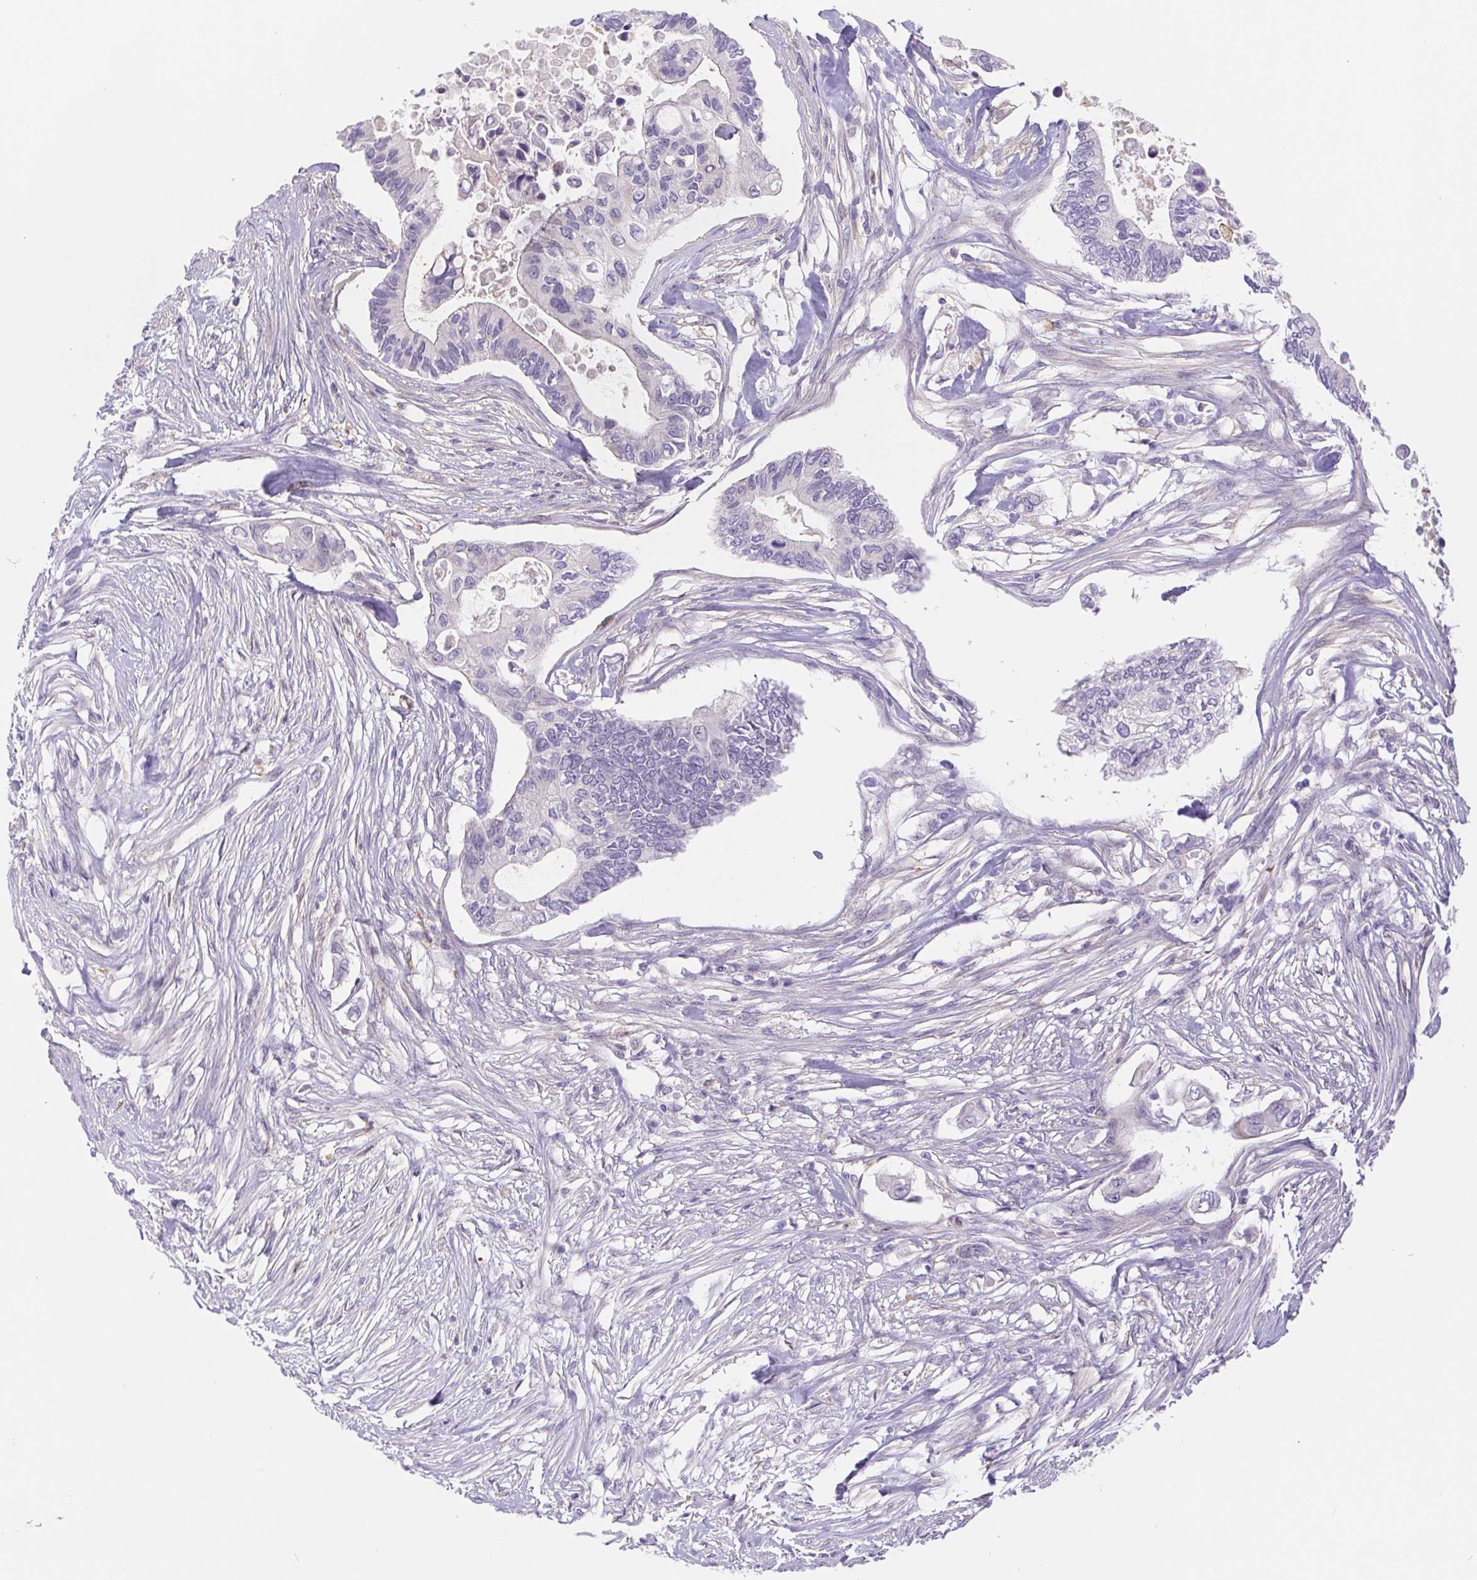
{"staining": {"intensity": "negative", "quantity": "none", "location": "none"}, "tissue": "pancreatic cancer", "cell_type": "Tumor cells", "image_type": "cancer", "snomed": [{"axis": "morphology", "description": "Adenocarcinoma, NOS"}, {"axis": "topography", "description": "Pancreas"}], "caption": "Immunohistochemical staining of adenocarcinoma (pancreatic) reveals no significant expression in tumor cells.", "gene": "DYNC2LI1", "patient": {"sex": "female", "age": 63}}